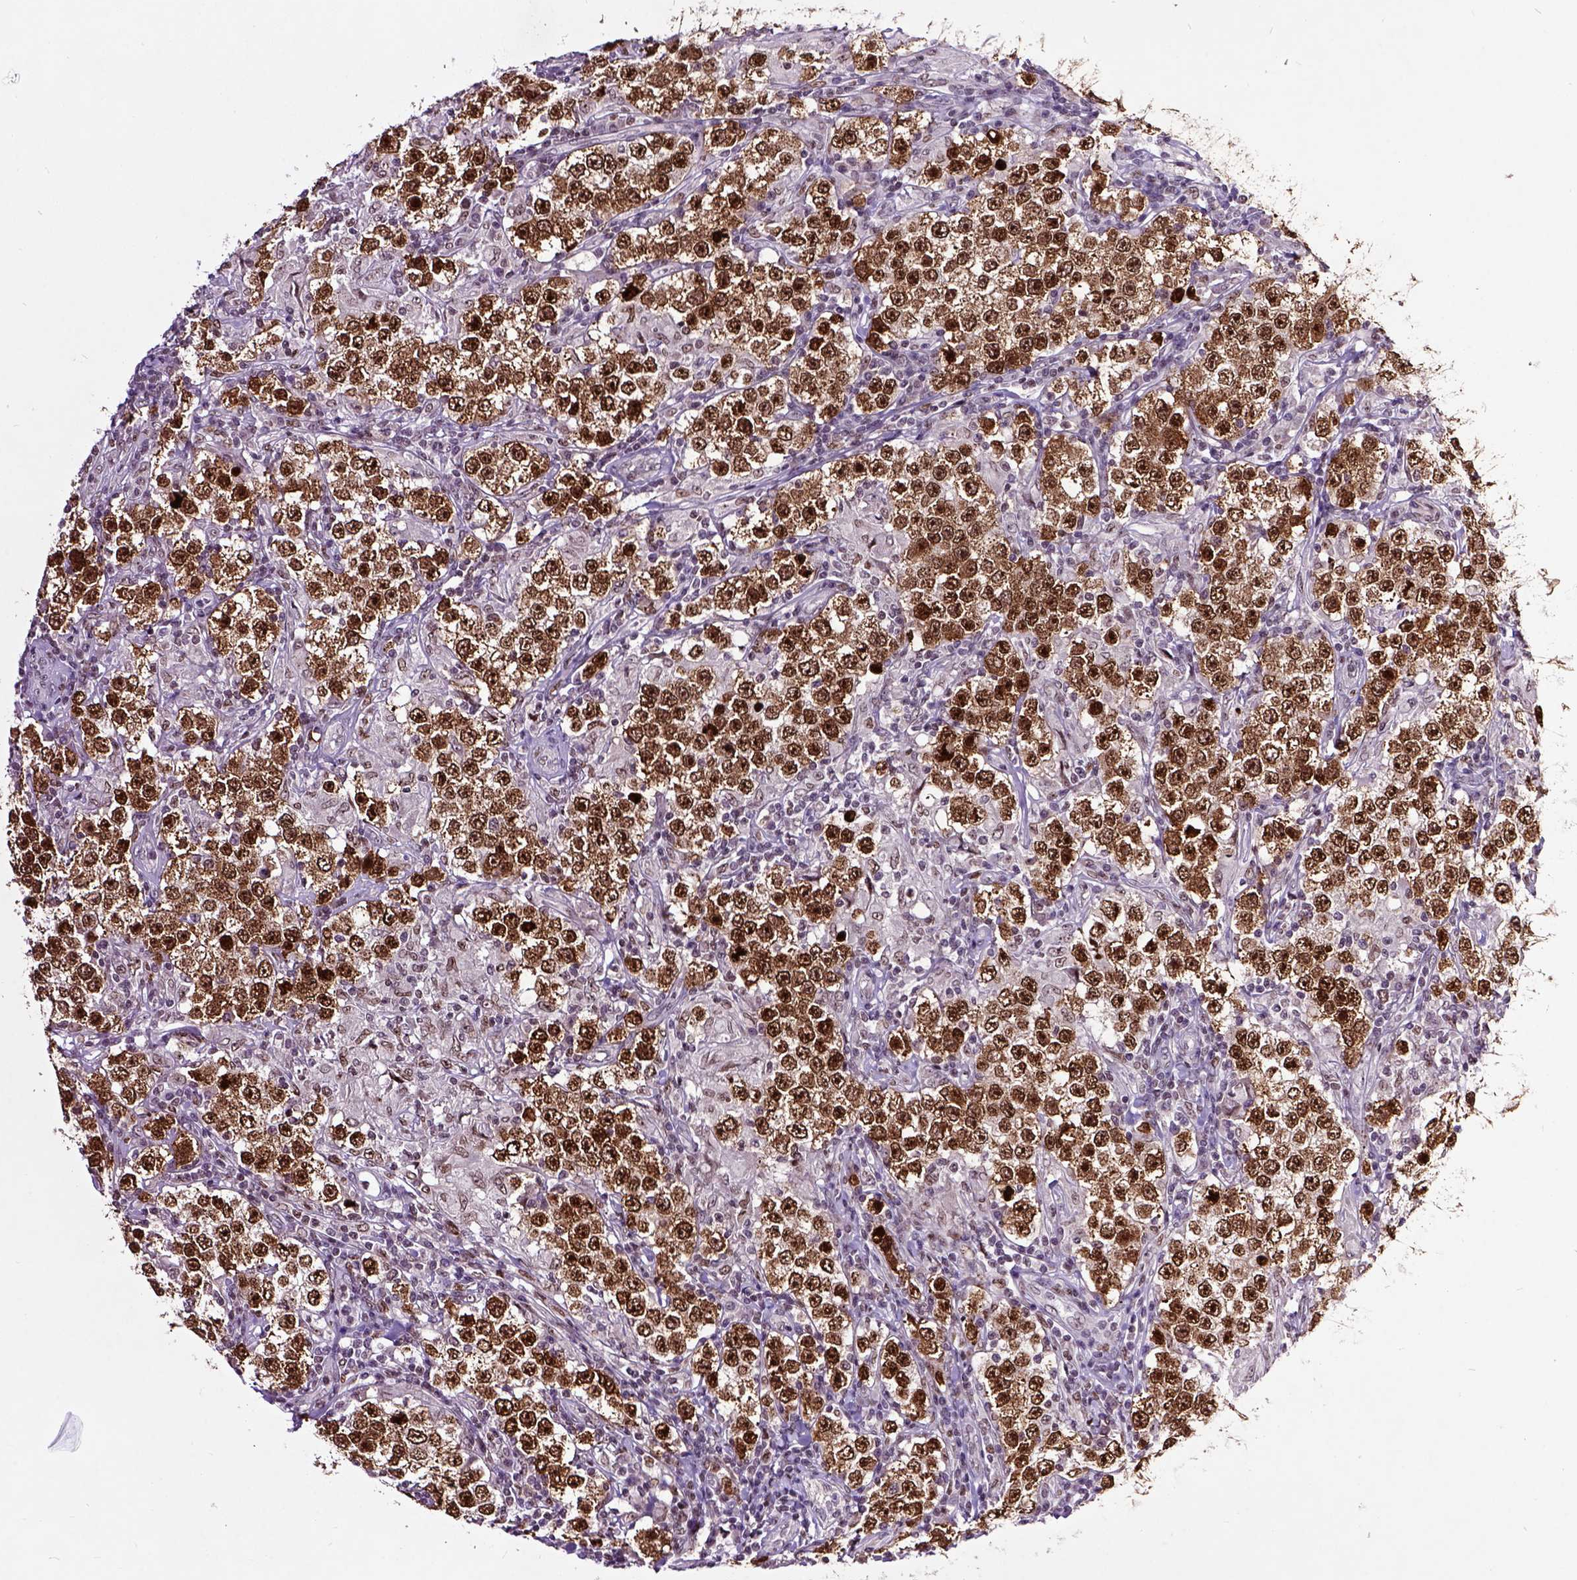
{"staining": {"intensity": "moderate", "quantity": ">75%", "location": "cytoplasmic/membranous,nuclear"}, "tissue": "testis cancer", "cell_type": "Tumor cells", "image_type": "cancer", "snomed": [{"axis": "morphology", "description": "Seminoma, NOS"}, {"axis": "morphology", "description": "Carcinoma, Embryonal, NOS"}, {"axis": "topography", "description": "Testis"}], "caption": "The image exhibits staining of testis cancer (embryonal carcinoma), revealing moderate cytoplasmic/membranous and nuclear protein positivity (brown color) within tumor cells.", "gene": "RCC2", "patient": {"sex": "male", "age": 41}}